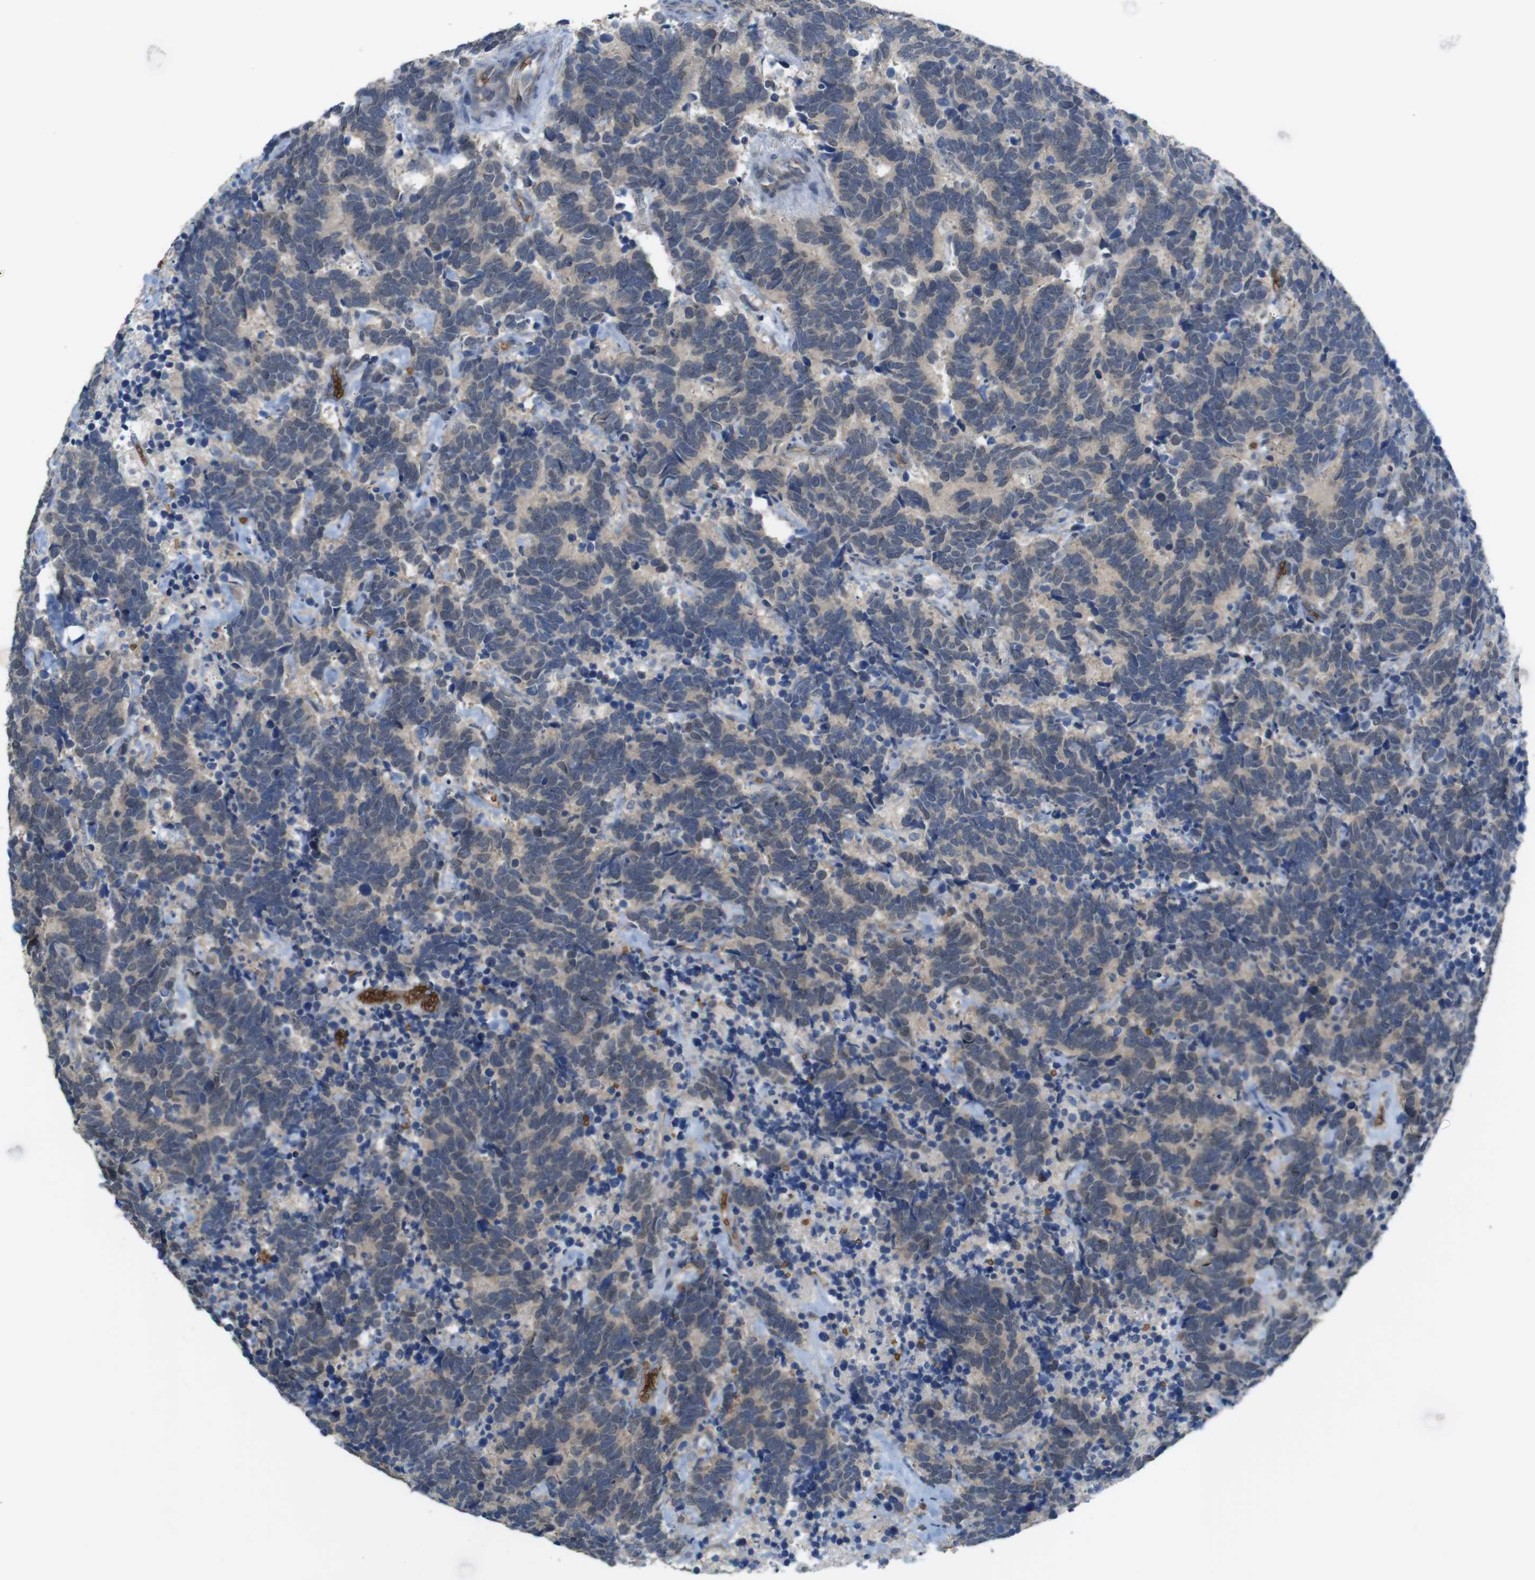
{"staining": {"intensity": "weak", "quantity": ">75%", "location": "cytoplasmic/membranous"}, "tissue": "carcinoid", "cell_type": "Tumor cells", "image_type": "cancer", "snomed": [{"axis": "morphology", "description": "Carcinoma, NOS"}, {"axis": "morphology", "description": "Carcinoid, malignant, NOS"}, {"axis": "topography", "description": "Urinary bladder"}], "caption": "The image reveals immunohistochemical staining of carcinoid. There is weak cytoplasmic/membranous staining is appreciated in approximately >75% of tumor cells. The staining was performed using DAB (3,3'-diaminobenzidine) to visualize the protein expression in brown, while the nuclei were stained in blue with hematoxylin (Magnification: 20x).", "gene": "GYPA", "patient": {"sex": "male", "age": 57}}